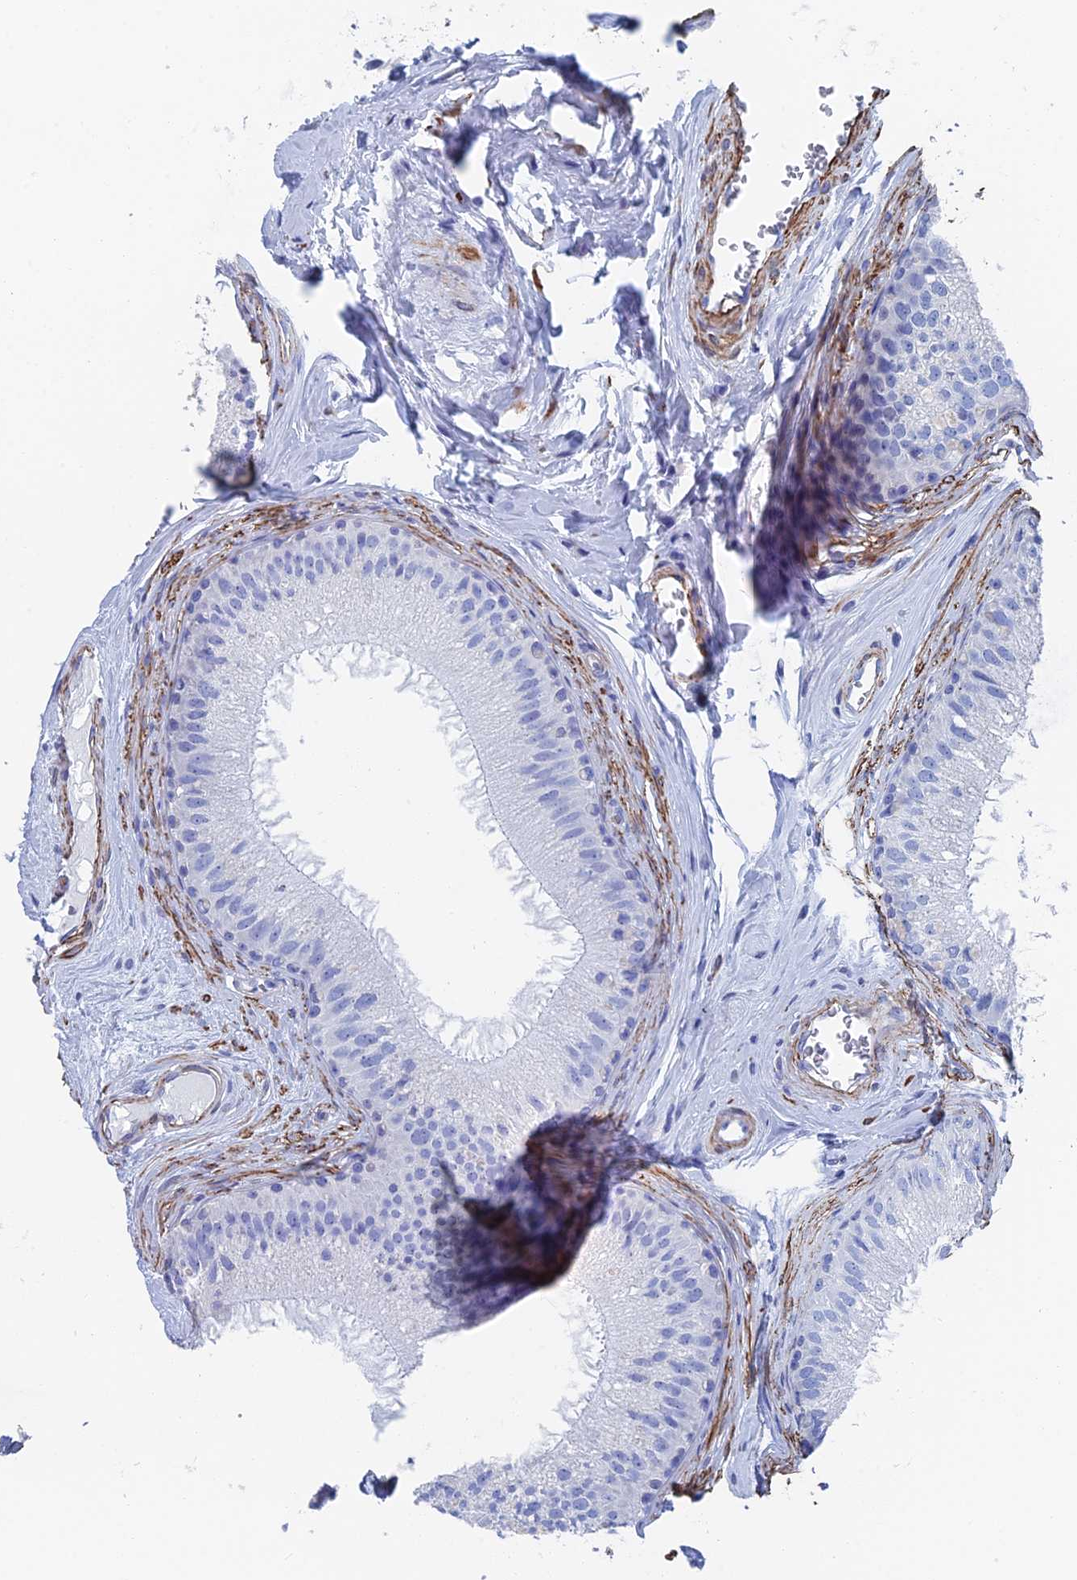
{"staining": {"intensity": "negative", "quantity": "none", "location": "none"}, "tissue": "epididymis", "cell_type": "Glandular cells", "image_type": "normal", "snomed": [{"axis": "morphology", "description": "Normal tissue, NOS"}, {"axis": "topography", "description": "Epididymis"}], "caption": "High magnification brightfield microscopy of unremarkable epididymis stained with DAB (brown) and counterstained with hematoxylin (blue): glandular cells show no significant expression. Nuclei are stained in blue.", "gene": "KCNK18", "patient": {"sex": "male", "age": 33}}